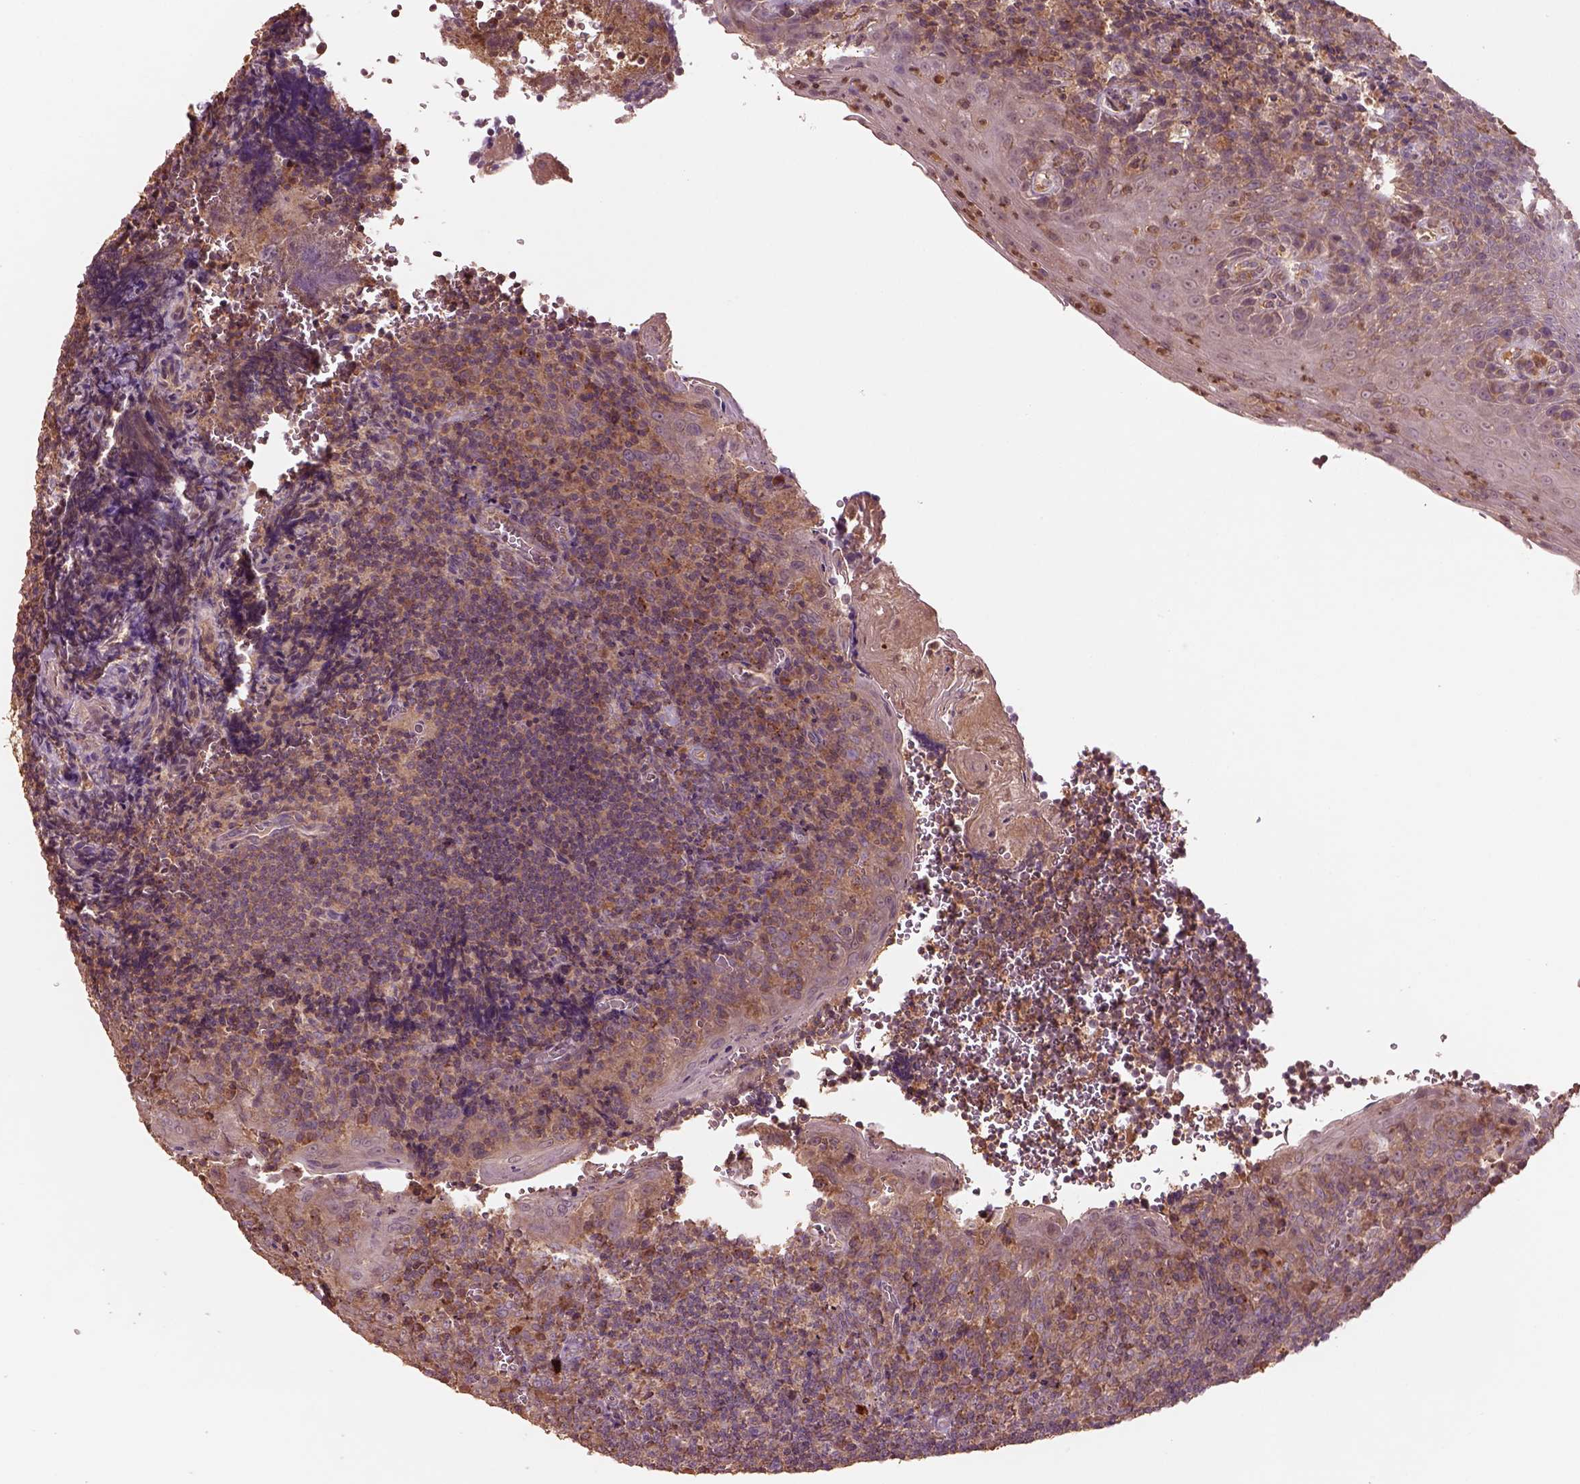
{"staining": {"intensity": "weak", "quantity": ">75%", "location": "cytoplasmic/membranous"}, "tissue": "tonsil", "cell_type": "Germinal center cells", "image_type": "normal", "snomed": [{"axis": "morphology", "description": "Normal tissue, NOS"}, {"axis": "morphology", "description": "Inflammation, NOS"}, {"axis": "topography", "description": "Tonsil"}], "caption": "Protein expression by immunohistochemistry (IHC) displays weak cytoplasmic/membranous positivity in about >75% of germinal center cells in normal tonsil. Nuclei are stained in blue.", "gene": "TRADD", "patient": {"sex": "female", "age": 31}}